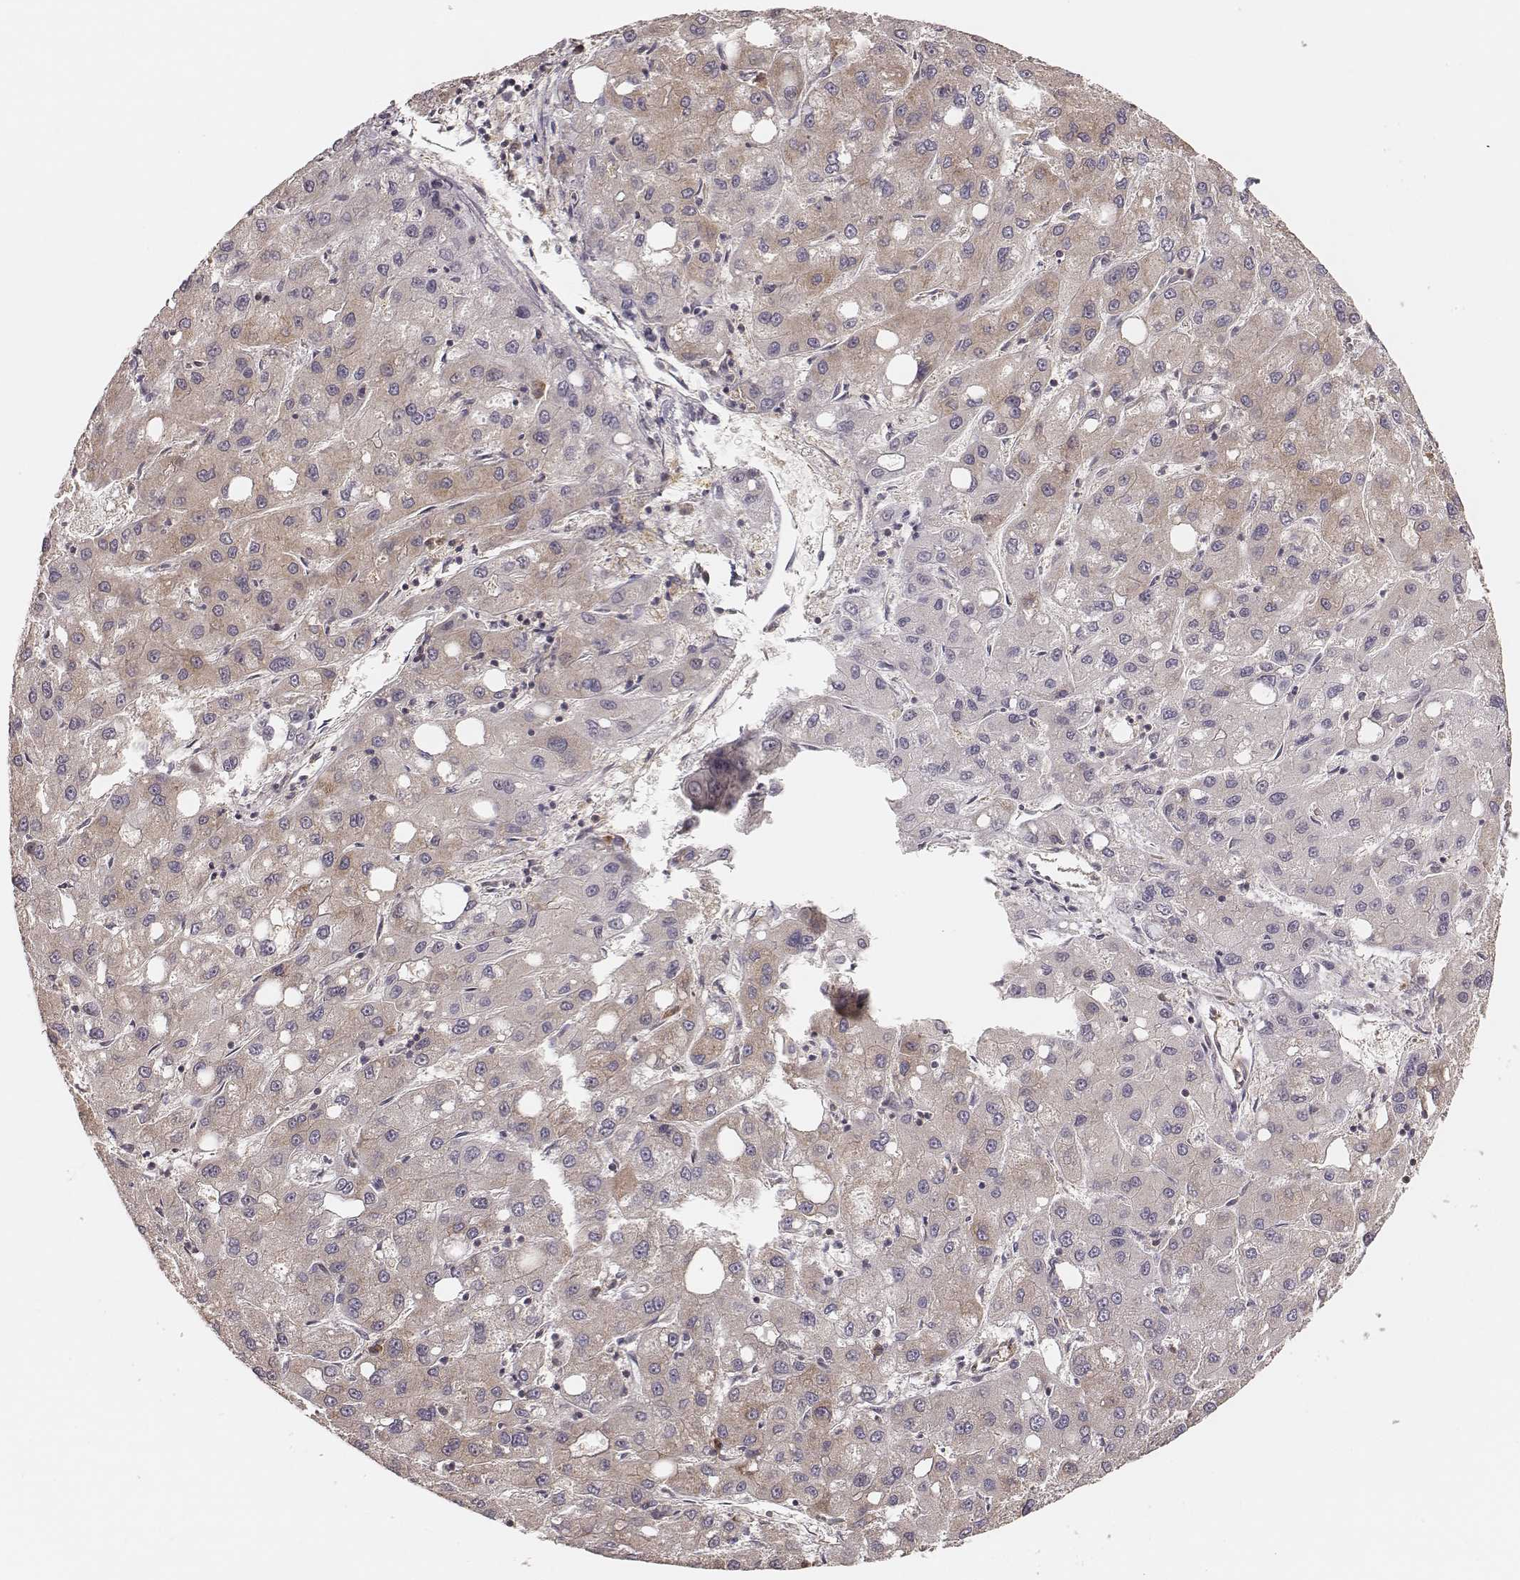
{"staining": {"intensity": "moderate", "quantity": "25%-75%", "location": "cytoplasmic/membranous"}, "tissue": "liver cancer", "cell_type": "Tumor cells", "image_type": "cancer", "snomed": [{"axis": "morphology", "description": "Carcinoma, Hepatocellular, NOS"}, {"axis": "topography", "description": "Liver"}], "caption": "This image exhibits liver hepatocellular carcinoma stained with immunohistochemistry (IHC) to label a protein in brown. The cytoplasmic/membranous of tumor cells show moderate positivity for the protein. Nuclei are counter-stained blue.", "gene": "CARS1", "patient": {"sex": "male", "age": 73}}